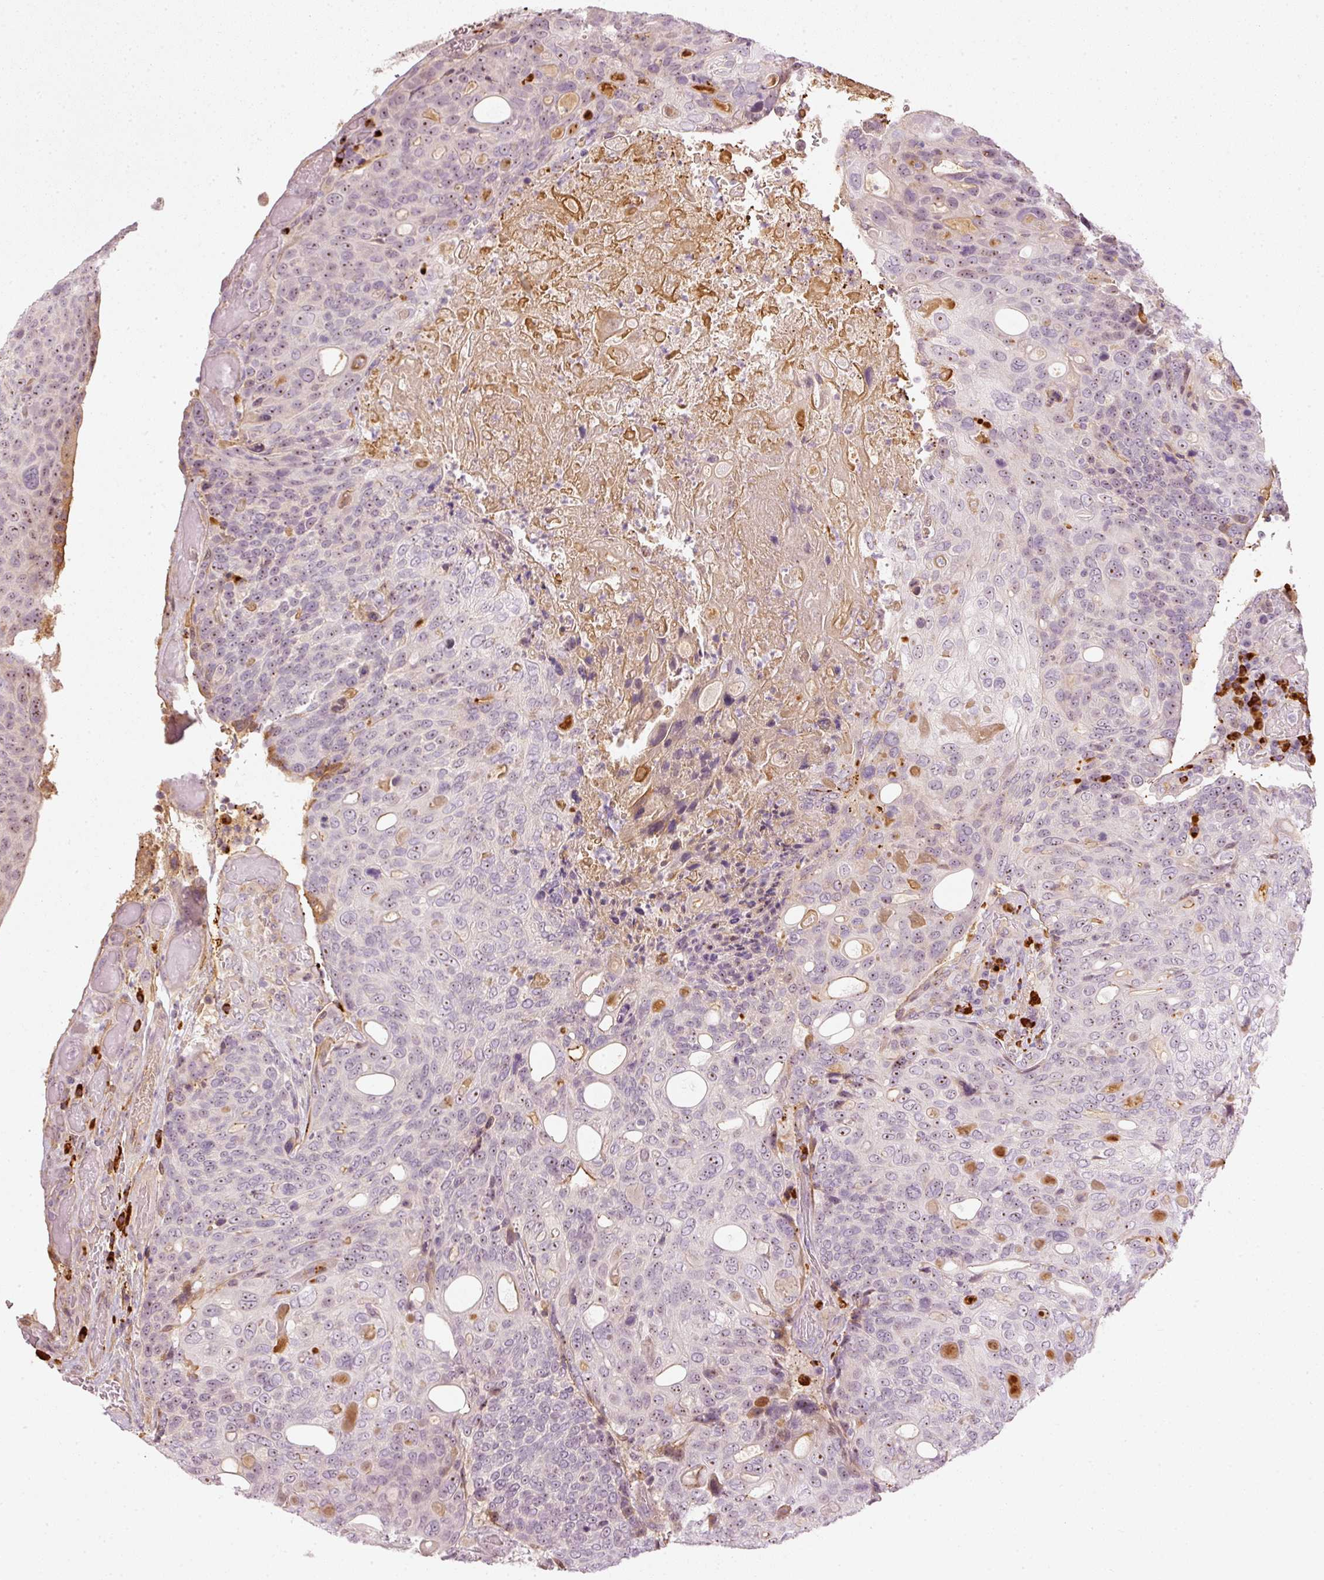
{"staining": {"intensity": "weak", "quantity": "25%-75%", "location": "nuclear"}, "tissue": "urothelial cancer", "cell_type": "Tumor cells", "image_type": "cancer", "snomed": [{"axis": "morphology", "description": "Urothelial carcinoma, High grade"}, {"axis": "topography", "description": "Urinary bladder"}], "caption": "Human urothelial cancer stained with a protein marker reveals weak staining in tumor cells.", "gene": "VCAM1", "patient": {"sex": "female", "age": 70}}